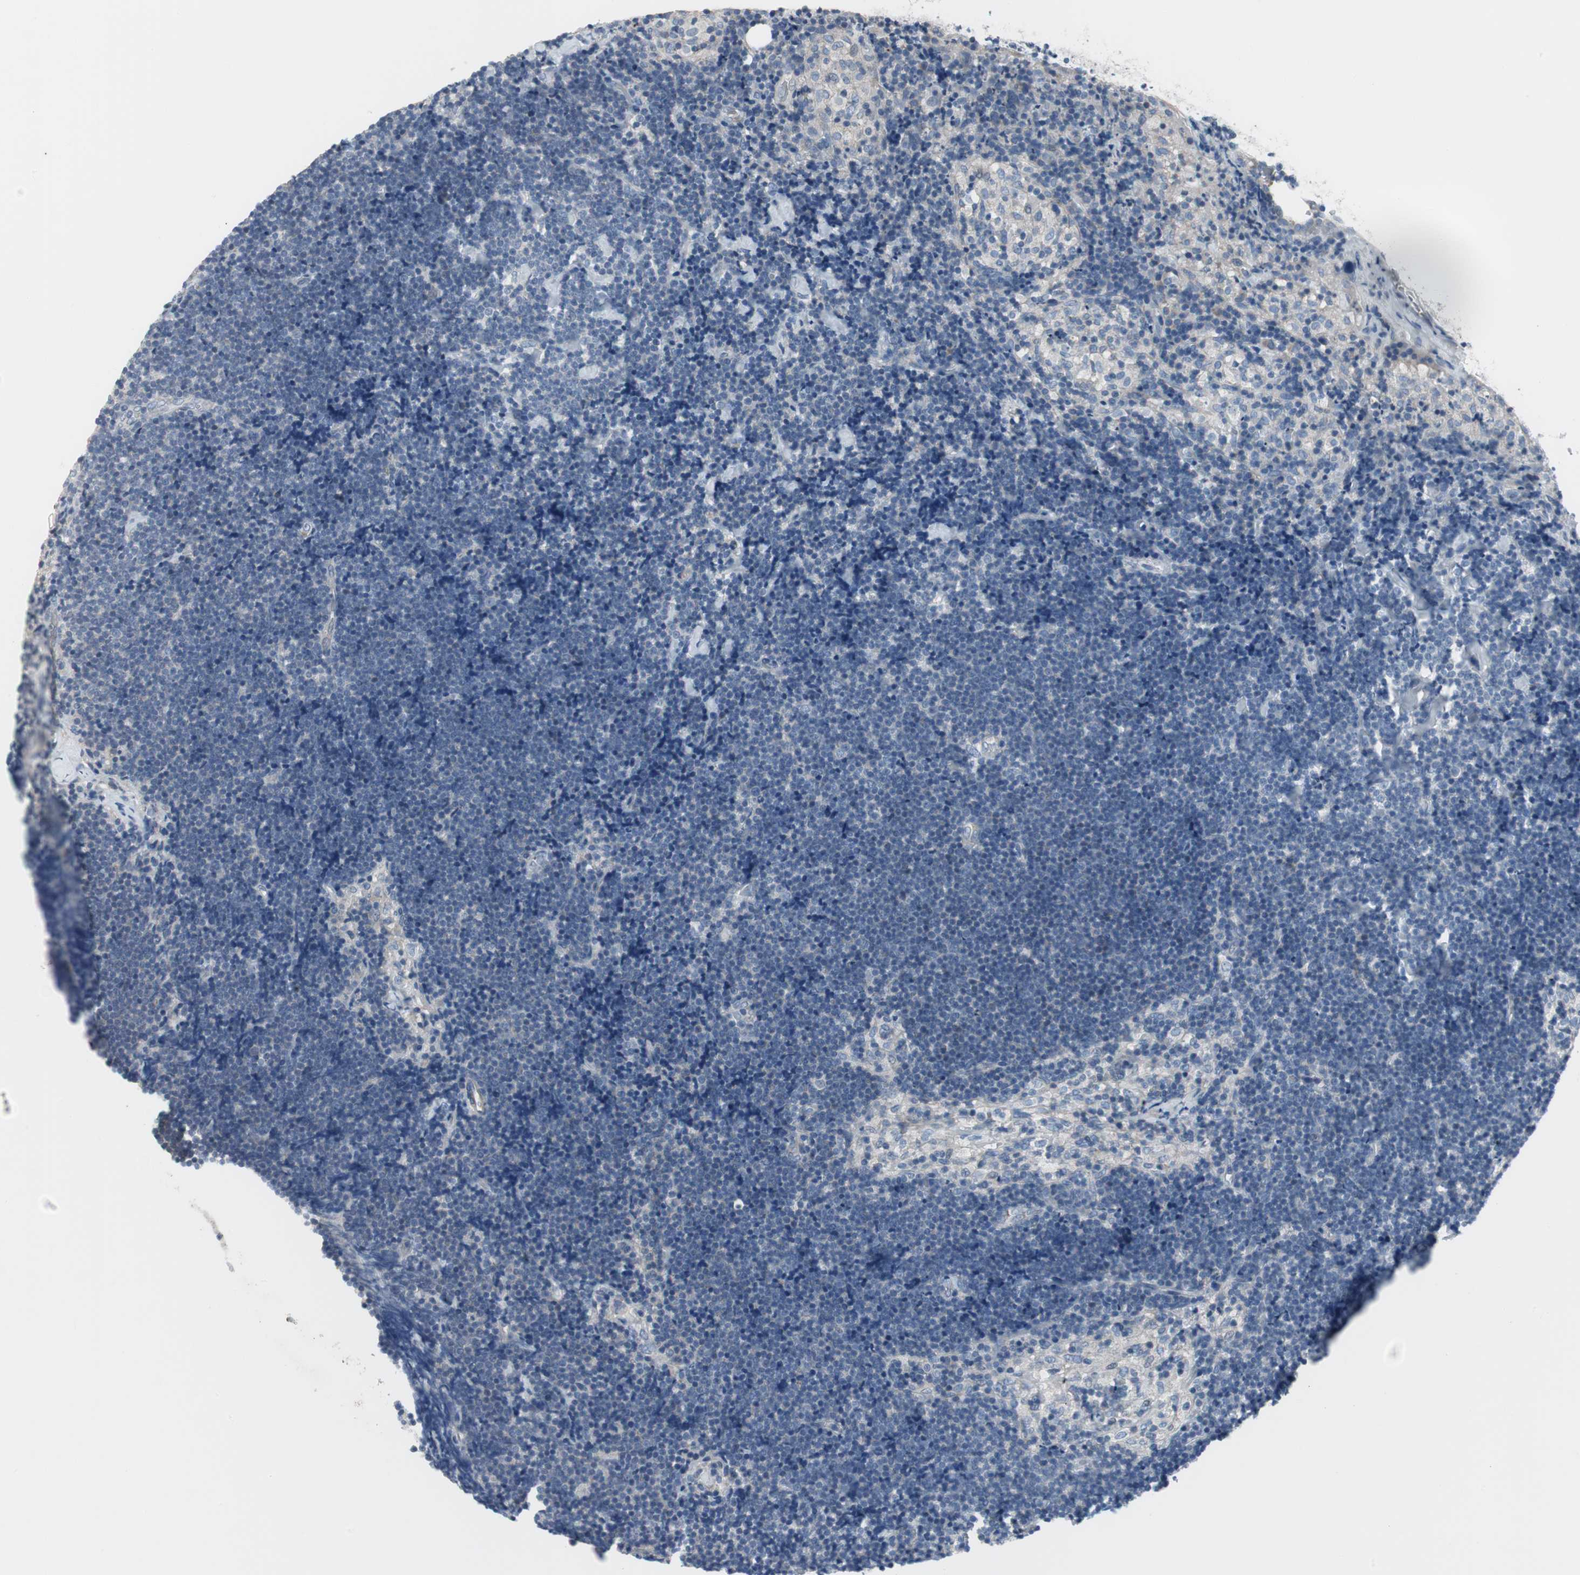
{"staining": {"intensity": "negative", "quantity": "none", "location": "none"}, "tissue": "lymph node", "cell_type": "Germinal center cells", "image_type": "normal", "snomed": [{"axis": "morphology", "description": "Normal tissue, NOS"}, {"axis": "topography", "description": "Lymph node"}], "caption": "Immunohistochemistry of normal human lymph node demonstrates no expression in germinal center cells. (DAB (3,3'-diaminobenzidine) immunohistochemistry with hematoxylin counter stain).", "gene": "PIGR", "patient": {"sex": "male", "age": 63}}